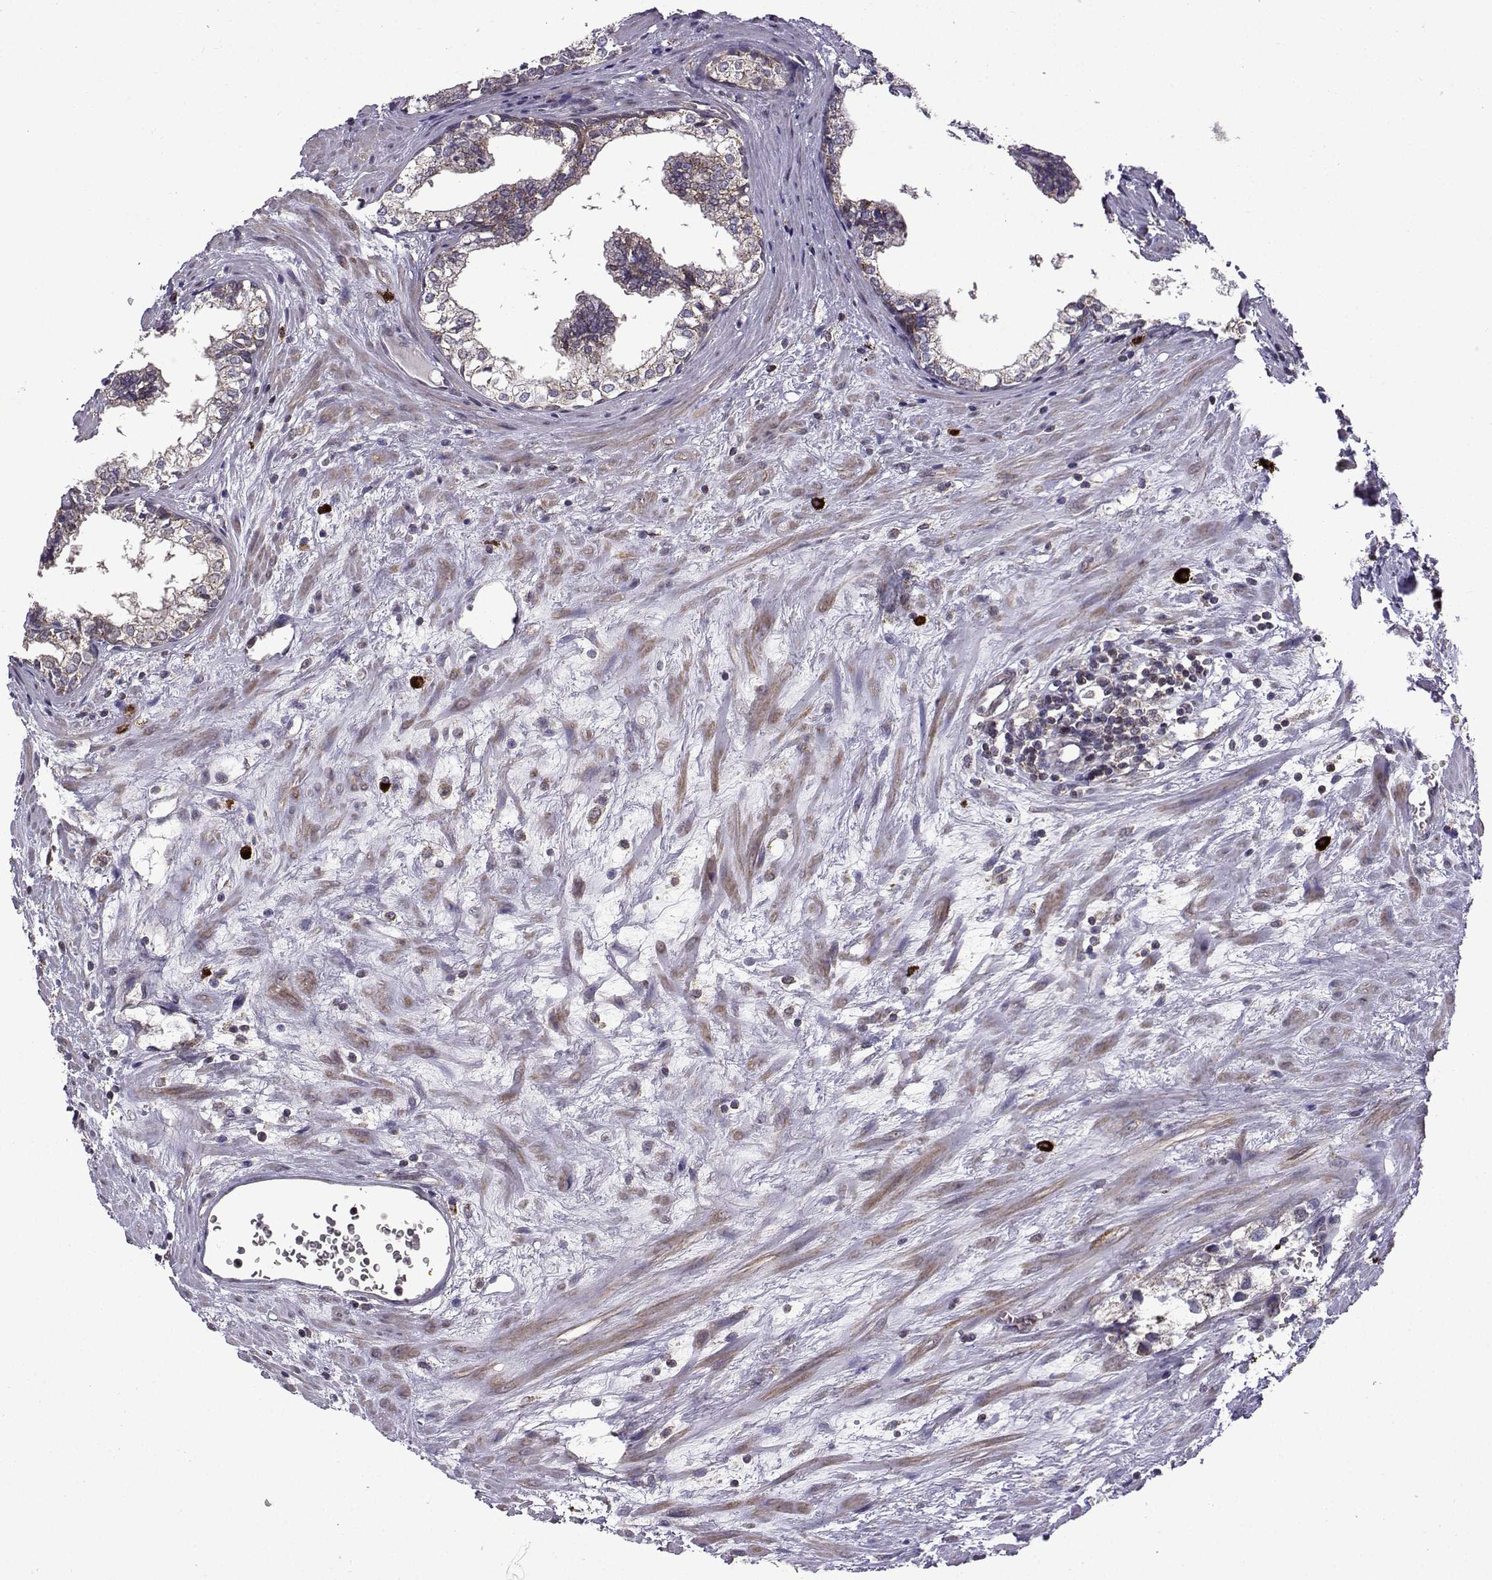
{"staining": {"intensity": "weak", "quantity": "<25%", "location": "cytoplasmic/membranous"}, "tissue": "prostate cancer", "cell_type": "Tumor cells", "image_type": "cancer", "snomed": [{"axis": "morphology", "description": "Adenocarcinoma, NOS"}, {"axis": "topography", "description": "Prostate and seminal vesicle, NOS"}], "caption": "This is an immunohistochemistry photomicrograph of prostate cancer (adenocarcinoma). There is no staining in tumor cells.", "gene": "TAB2", "patient": {"sex": "male", "age": 63}}